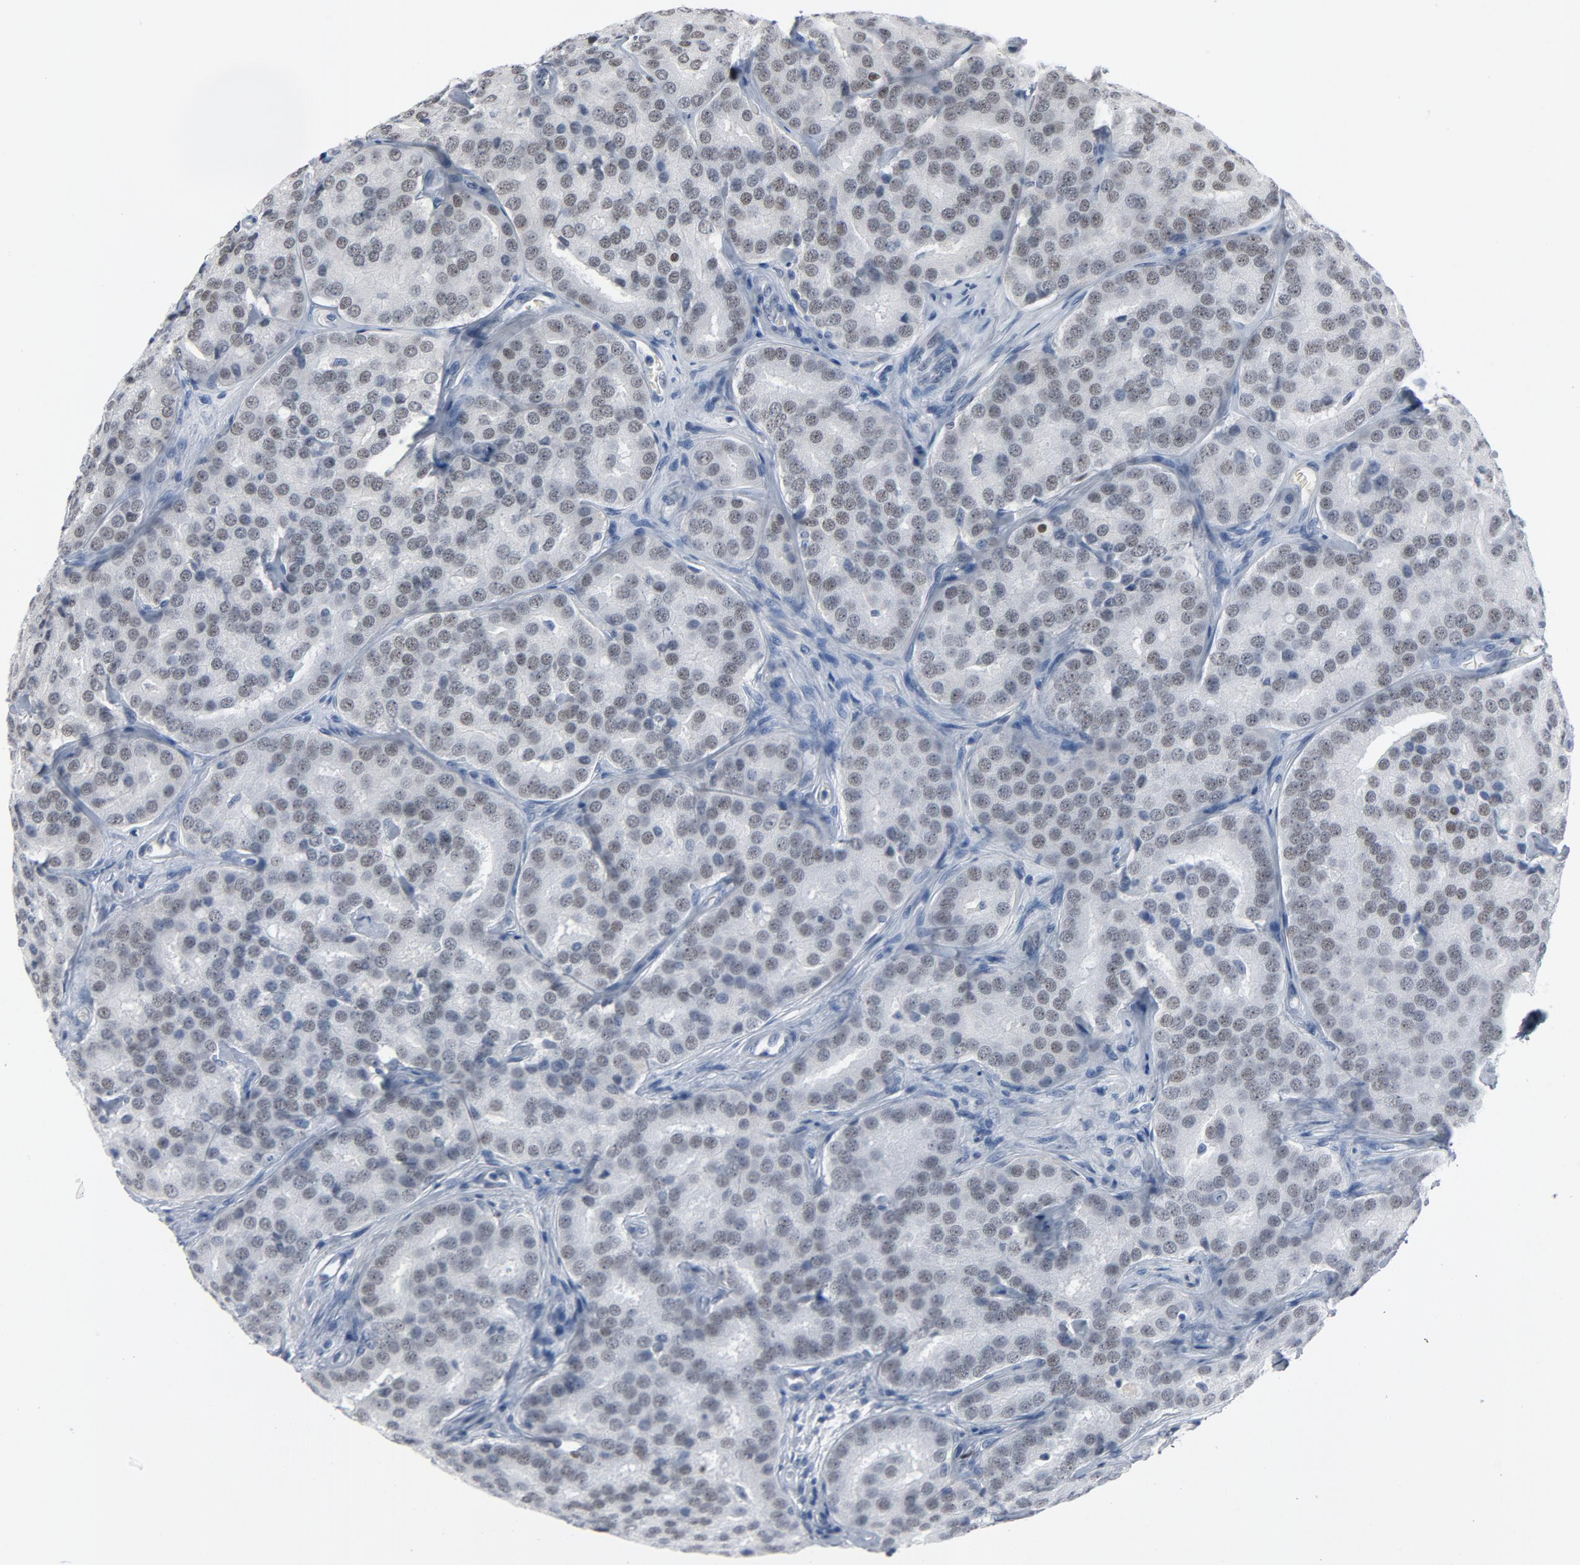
{"staining": {"intensity": "negative", "quantity": "none", "location": "none"}, "tissue": "prostate cancer", "cell_type": "Tumor cells", "image_type": "cancer", "snomed": [{"axis": "morphology", "description": "Adenocarcinoma, High grade"}, {"axis": "topography", "description": "Prostate"}], "caption": "Immunohistochemistry histopathology image of human high-grade adenocarcinoma (prostate) stained for a protein (brown), which shows no positivity in tumor cells.", "gene": "FOXP1", "patient": {"sex": "male", "age": 64}}